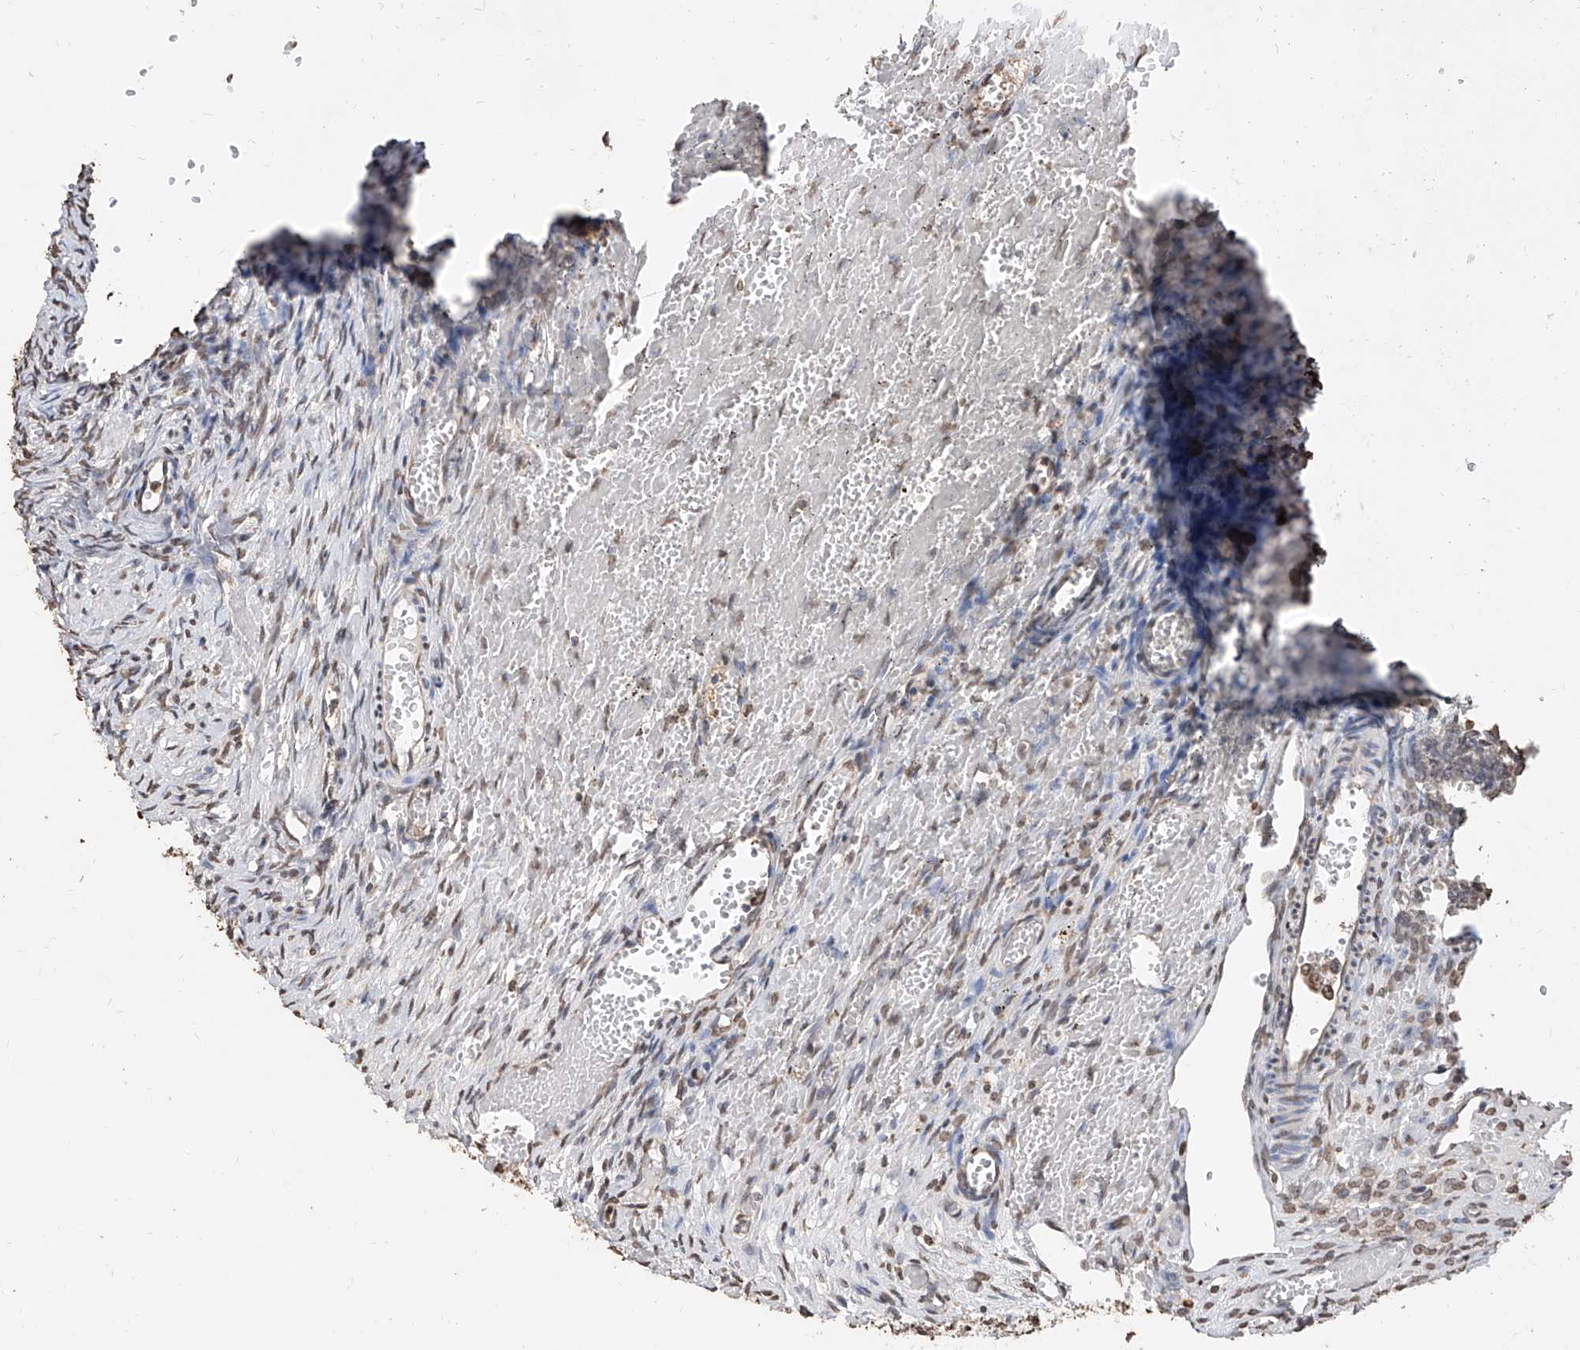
{"staining": {"intensity": "weak", "quantity": "25%-75%", "location": "nuclear"}, "tissue": "ovary", "cell_type": "Ovarian stroma cells", "image_type": "normal", "snomed": [{"axis": "morphology", "description": "Adenocarcinoma, NOS"}, {"axis": "topography", "description": "Endometrium"}], "caption": "Brown immunohistochemical staining in benign ovary reveals weak nuclear expression in approximately 25%-75% of ovarian stroma cells. (DAB IHC with brightfield microscopy, high magnification).", "gene": "RP9", "patient": {"sex": "female", "age": 32}}